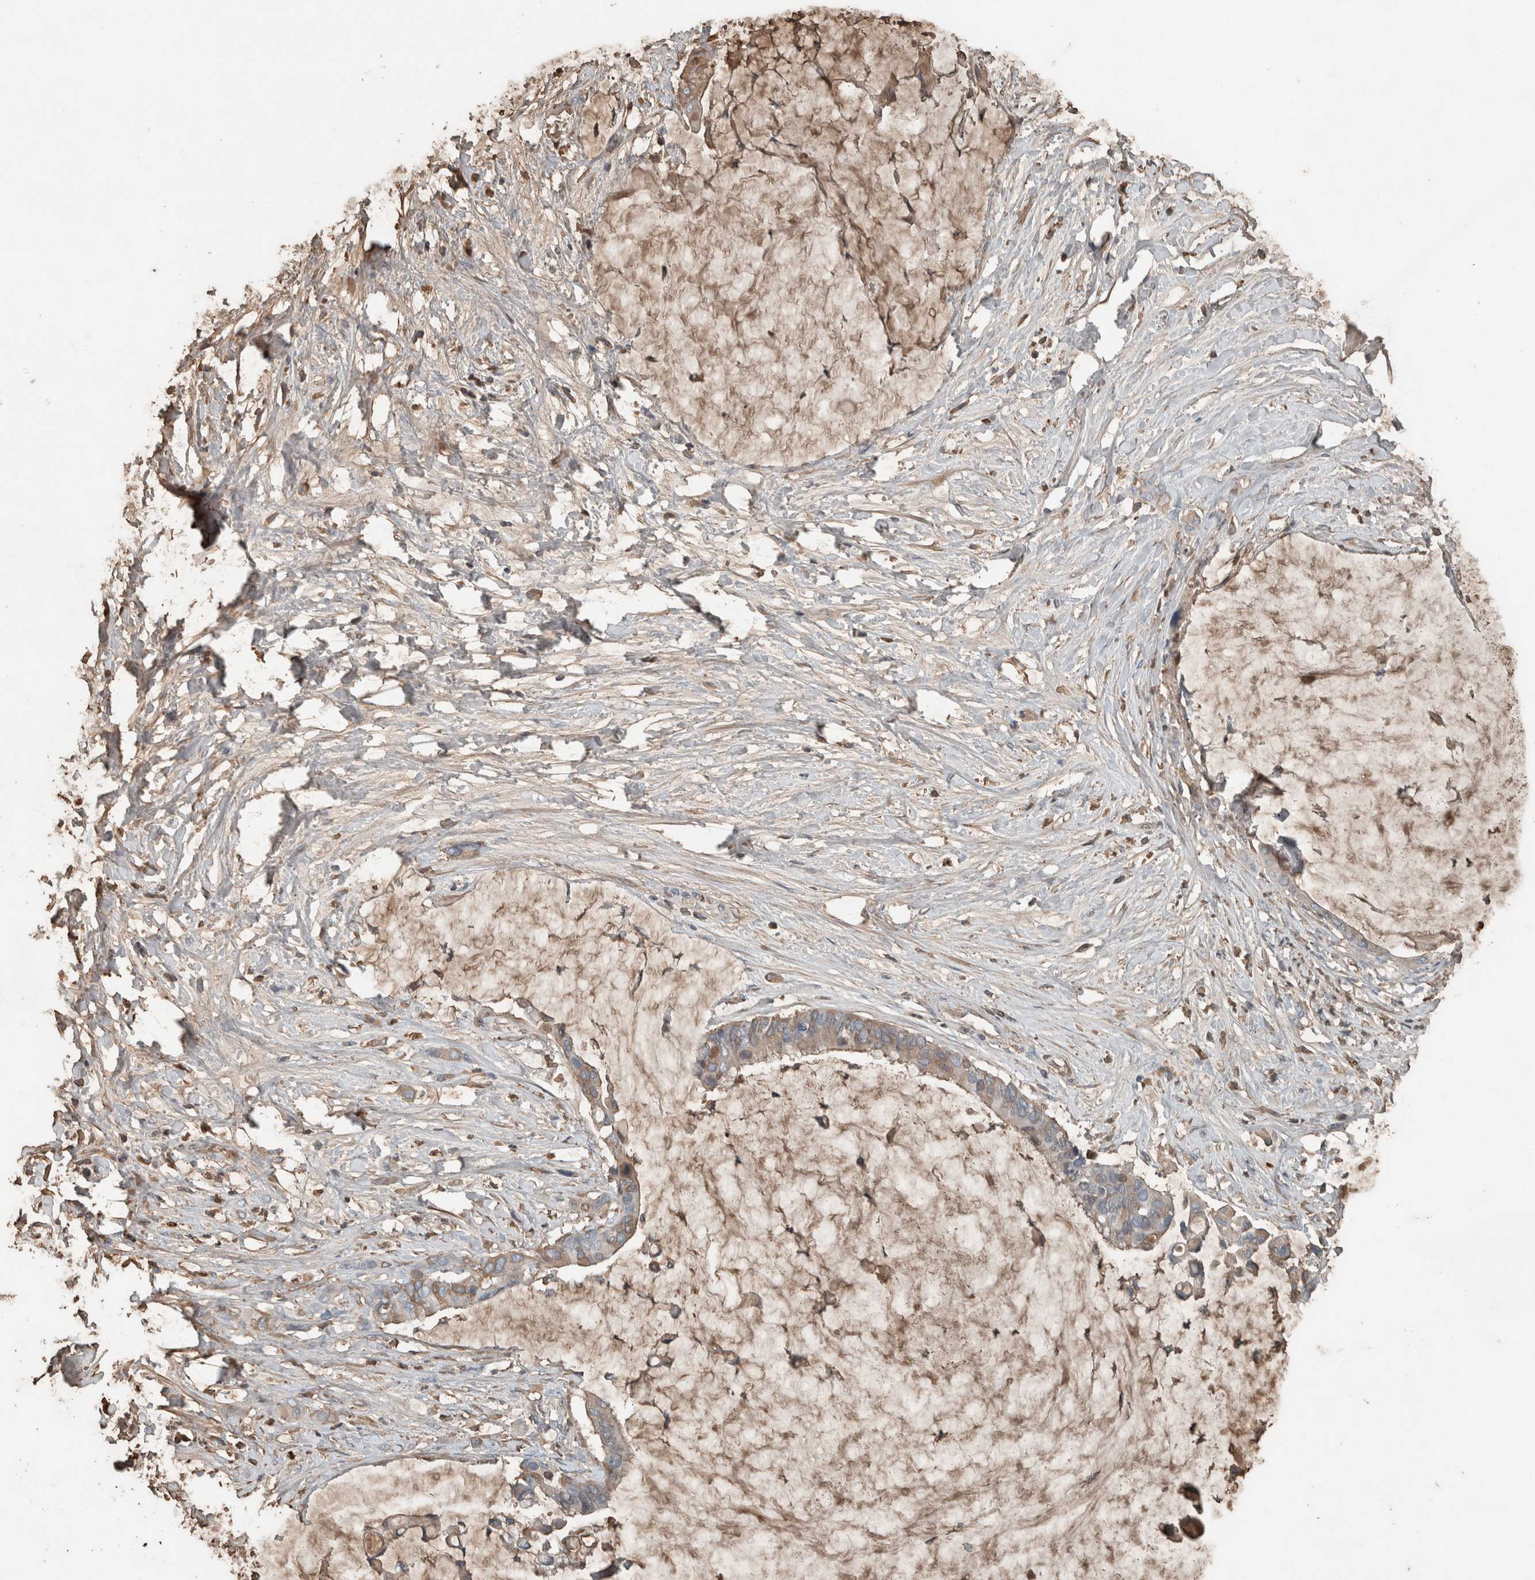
{"staining": {"intensity": "weak", "quantity": "25%-75%", "location": "cytoplasmic/membranous"}, "tissue": "pancreatic cancer", "cell_type": "Tumor cells", "image_type": "cancer", "snomed": [{"axis": "morphology", "description": "Adenocarcinoma, NOS"}, {"axis": "topography", "description": "Pancreas"}], "caption": "There is low levels of weak cytoplasmic/membranous positivity in tumor cells of pancreatic adenocarcinoma, as demonstrated by immunohistochemical staining (brown color).", "gene": "USP34", "patient": {"sex": "male", "age": 41}}